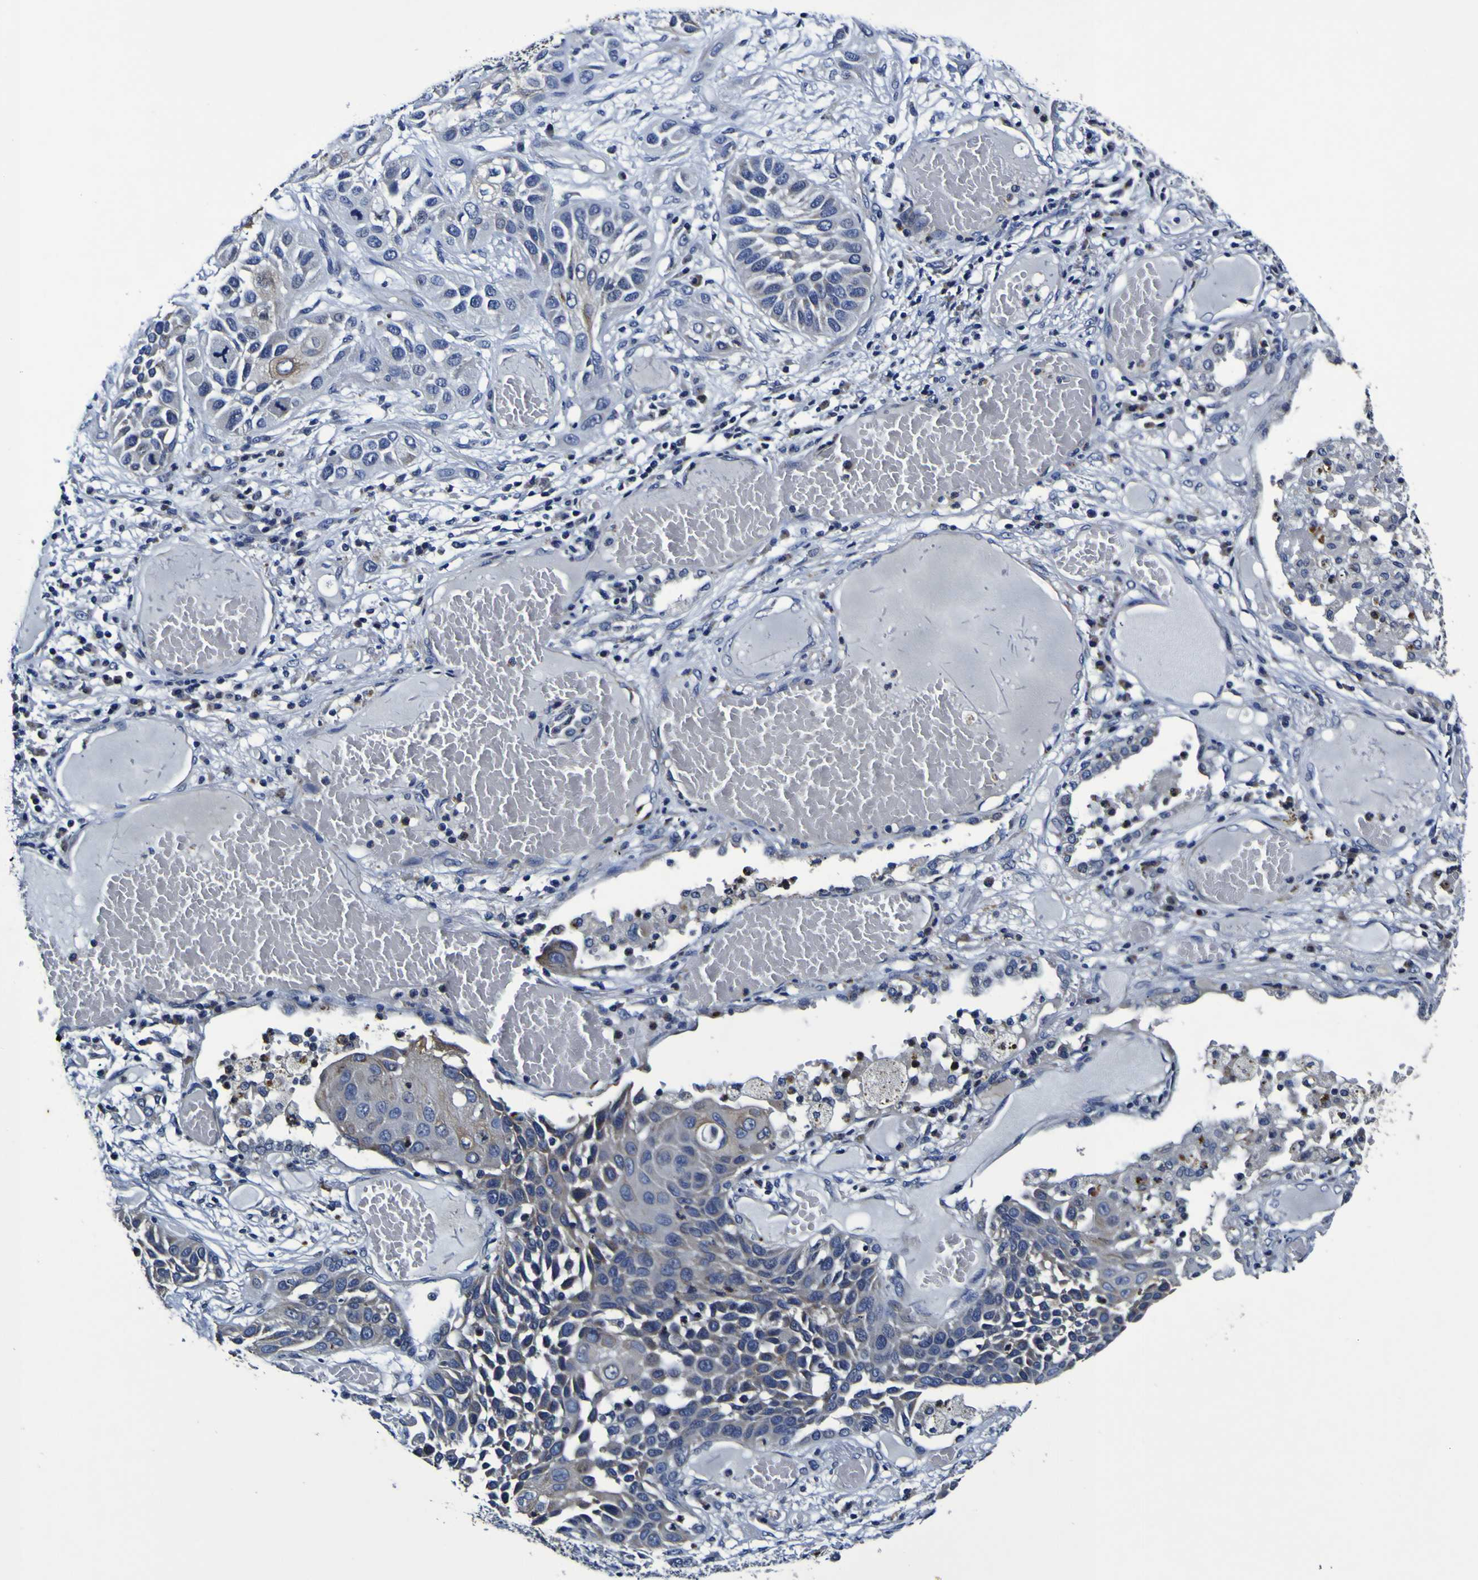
{"staining": {"intensity": "negative", "quantity": "none", "location": "none"}, "tissue": "lung cancer", "cell_type": "Tumor cells", "image_type": "cancer", "snomed": [{"axis": "morphology", "description": "Squamous cell carcinoma, NOS"}, {"axis": "topography", "description": "Lung"}], "caption": "This histopathology image is of lung cancer (squamous cell carcinoma) stained with immunohistochemistry (IHC) to label a protein in brown with the nuclei are counter-stained blue. There is no expression in tumor cells. (Brightfield microscopy of DAB immunohistochemistry at high magnification).", "gene": "PANK4", "patient": {"sex": "male", "age": 71}}